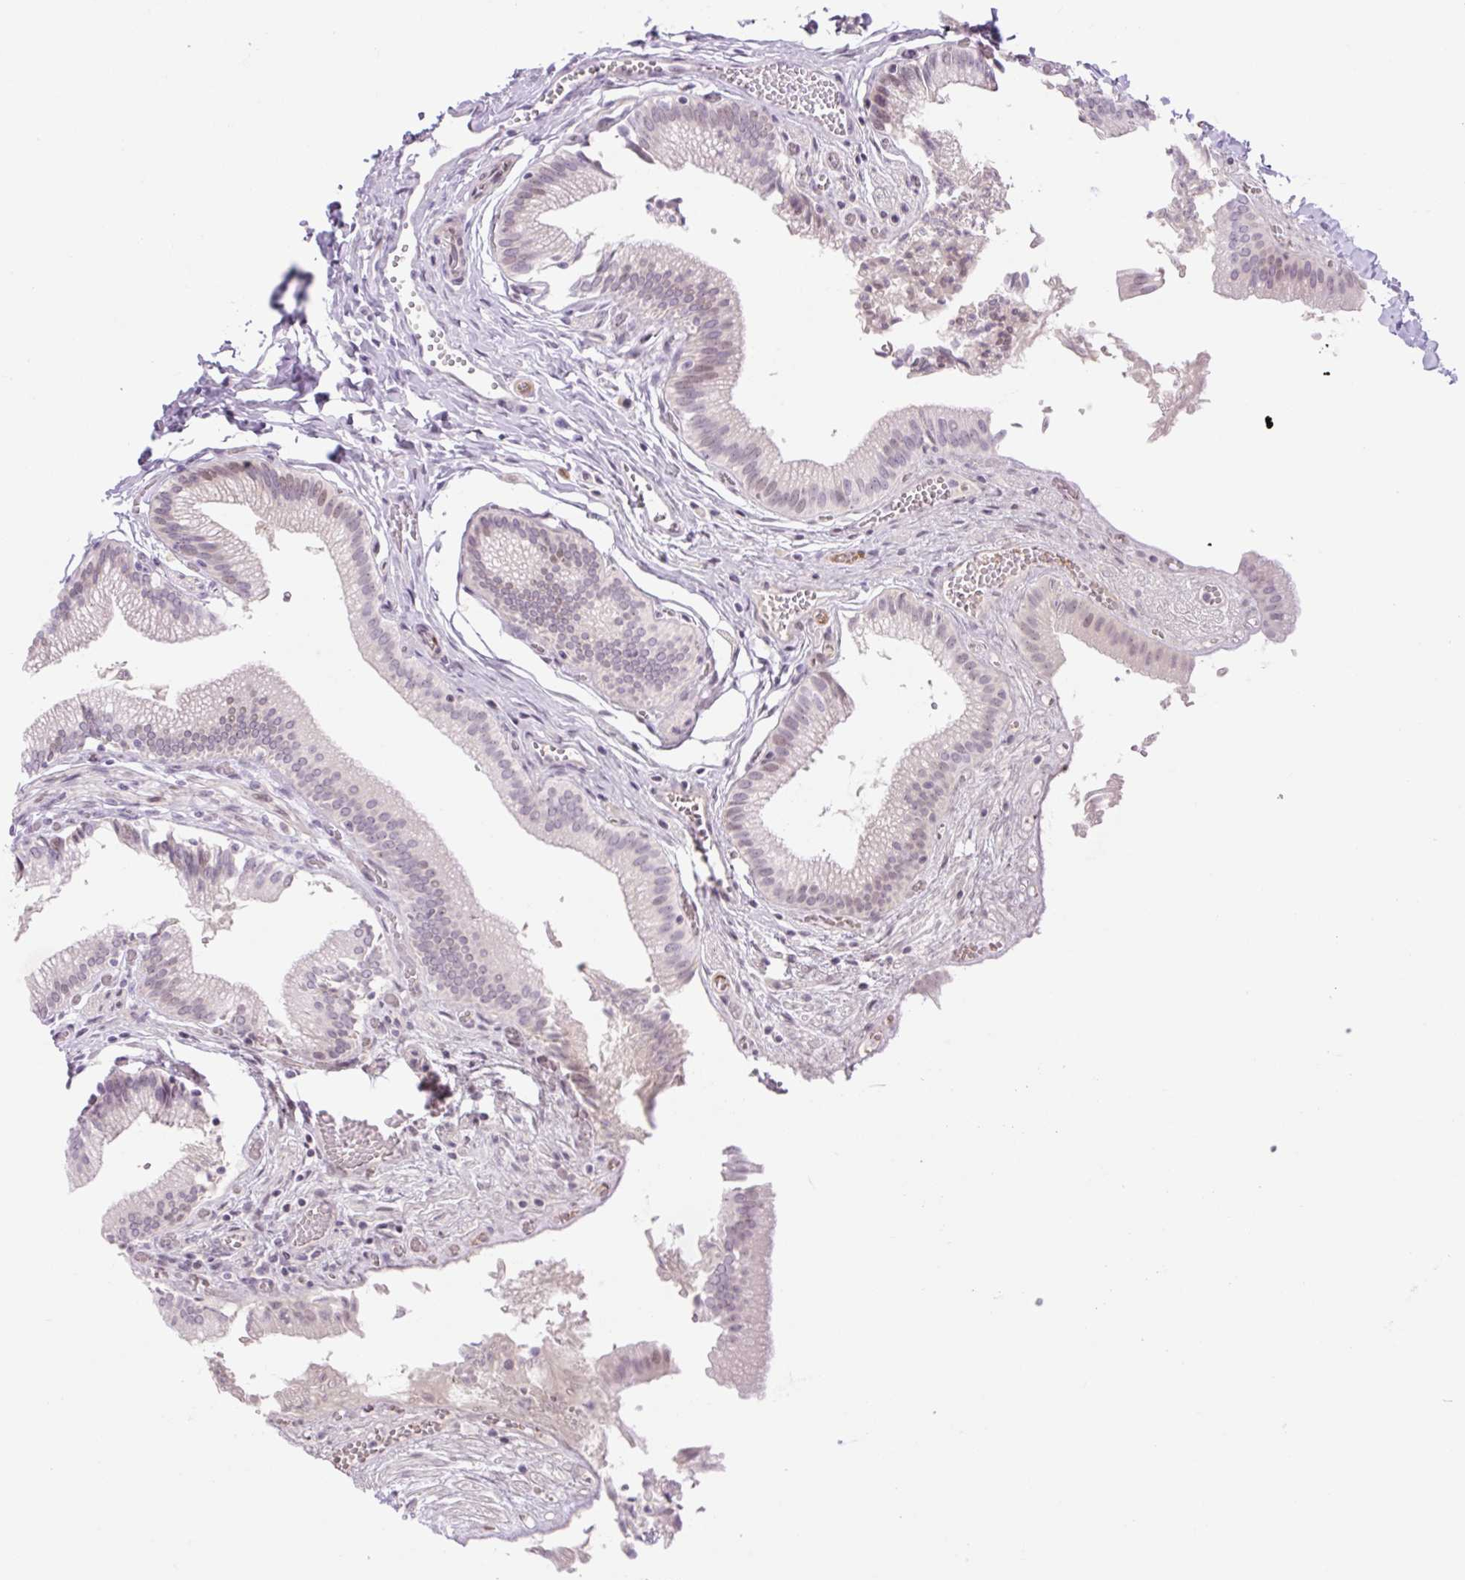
{"staining": {"intensity": "weak", "quantity": "25%-75%", "location": "nuclear"}, "tissue": "gallbladder", "cell_type": "Glandular cells", "image_type": "normal", "snomed": [{"axis": "morphology", "description": "Normal tissue, NOS"}, {"axis": "topography", "description": "Gallbladder"}, {"axis": "topography", "description": "Peripheral nerve tissue"}], "caption": "IHC histopathology image of unremarkable gallbladder: human gallbladder stained using immunohistochemistry reveals low levels of weak protein expression localized specifically in the nuclear of glandular cells, appearing as a nuclear brown color.", "gene": "ENSG00000268750", "patient": {"sex": "male", "age": 17}}